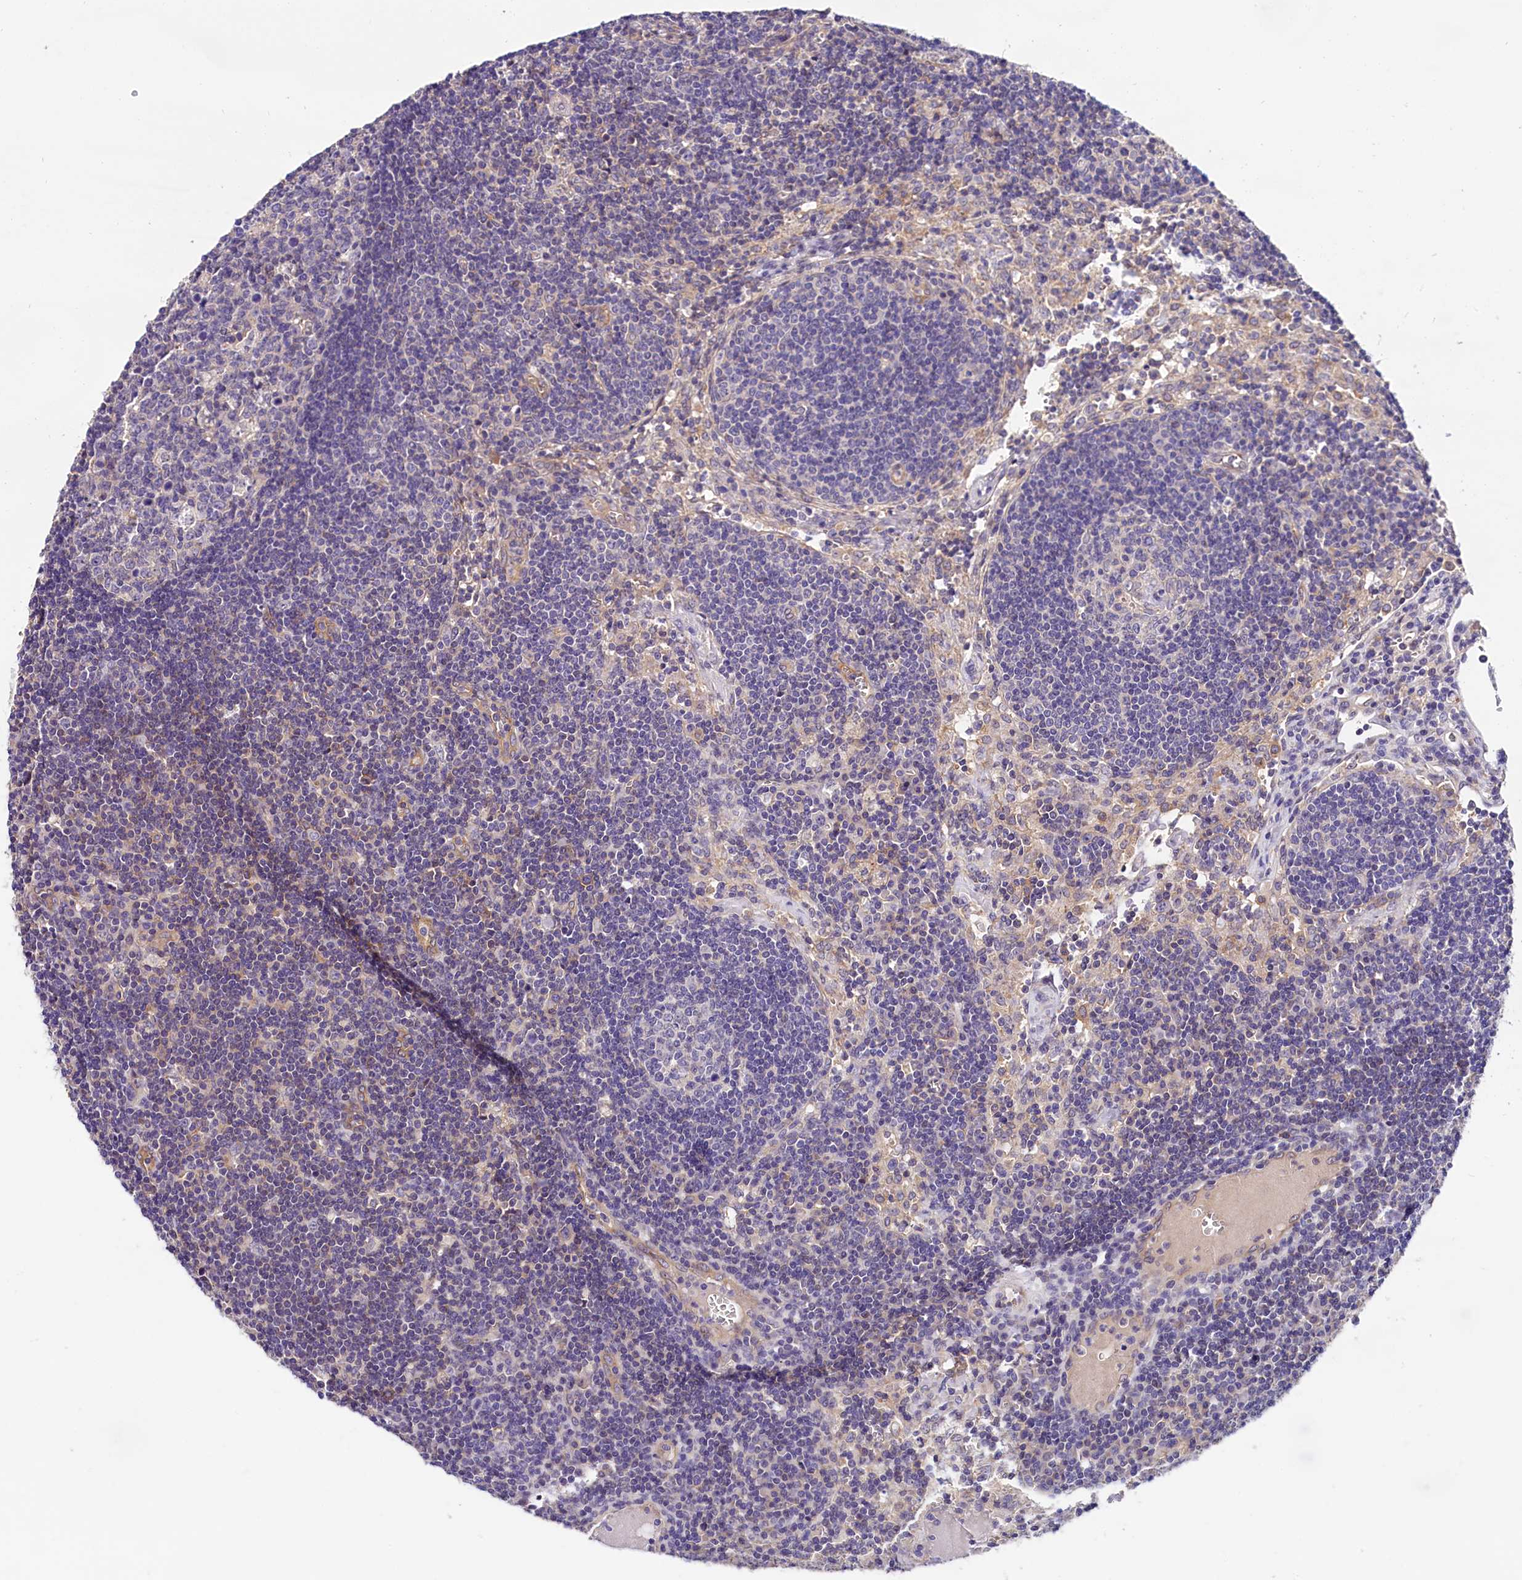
{"staining": {"intensity": "negative", "quantity": "none", "location": "none"}, "tissue": "lymph node", "cell_type": "Germinal center cells", "image_type": "normal", "snomed": [{"axis": "morphology", "description": "Normal tissue, NOS"}, {"axis": "topography", "description": "Lymph node"}], "caption": "High magnification brightfield microscopy of unremarkable lymph node stained with DAB (3,3'-diaminobenzidine) (brown) and counterstained with hematoxylin (blue): germinal center cells show no significant staining.", "gene": "OAS3", "patient": {"sex": "male", "age": 58}}